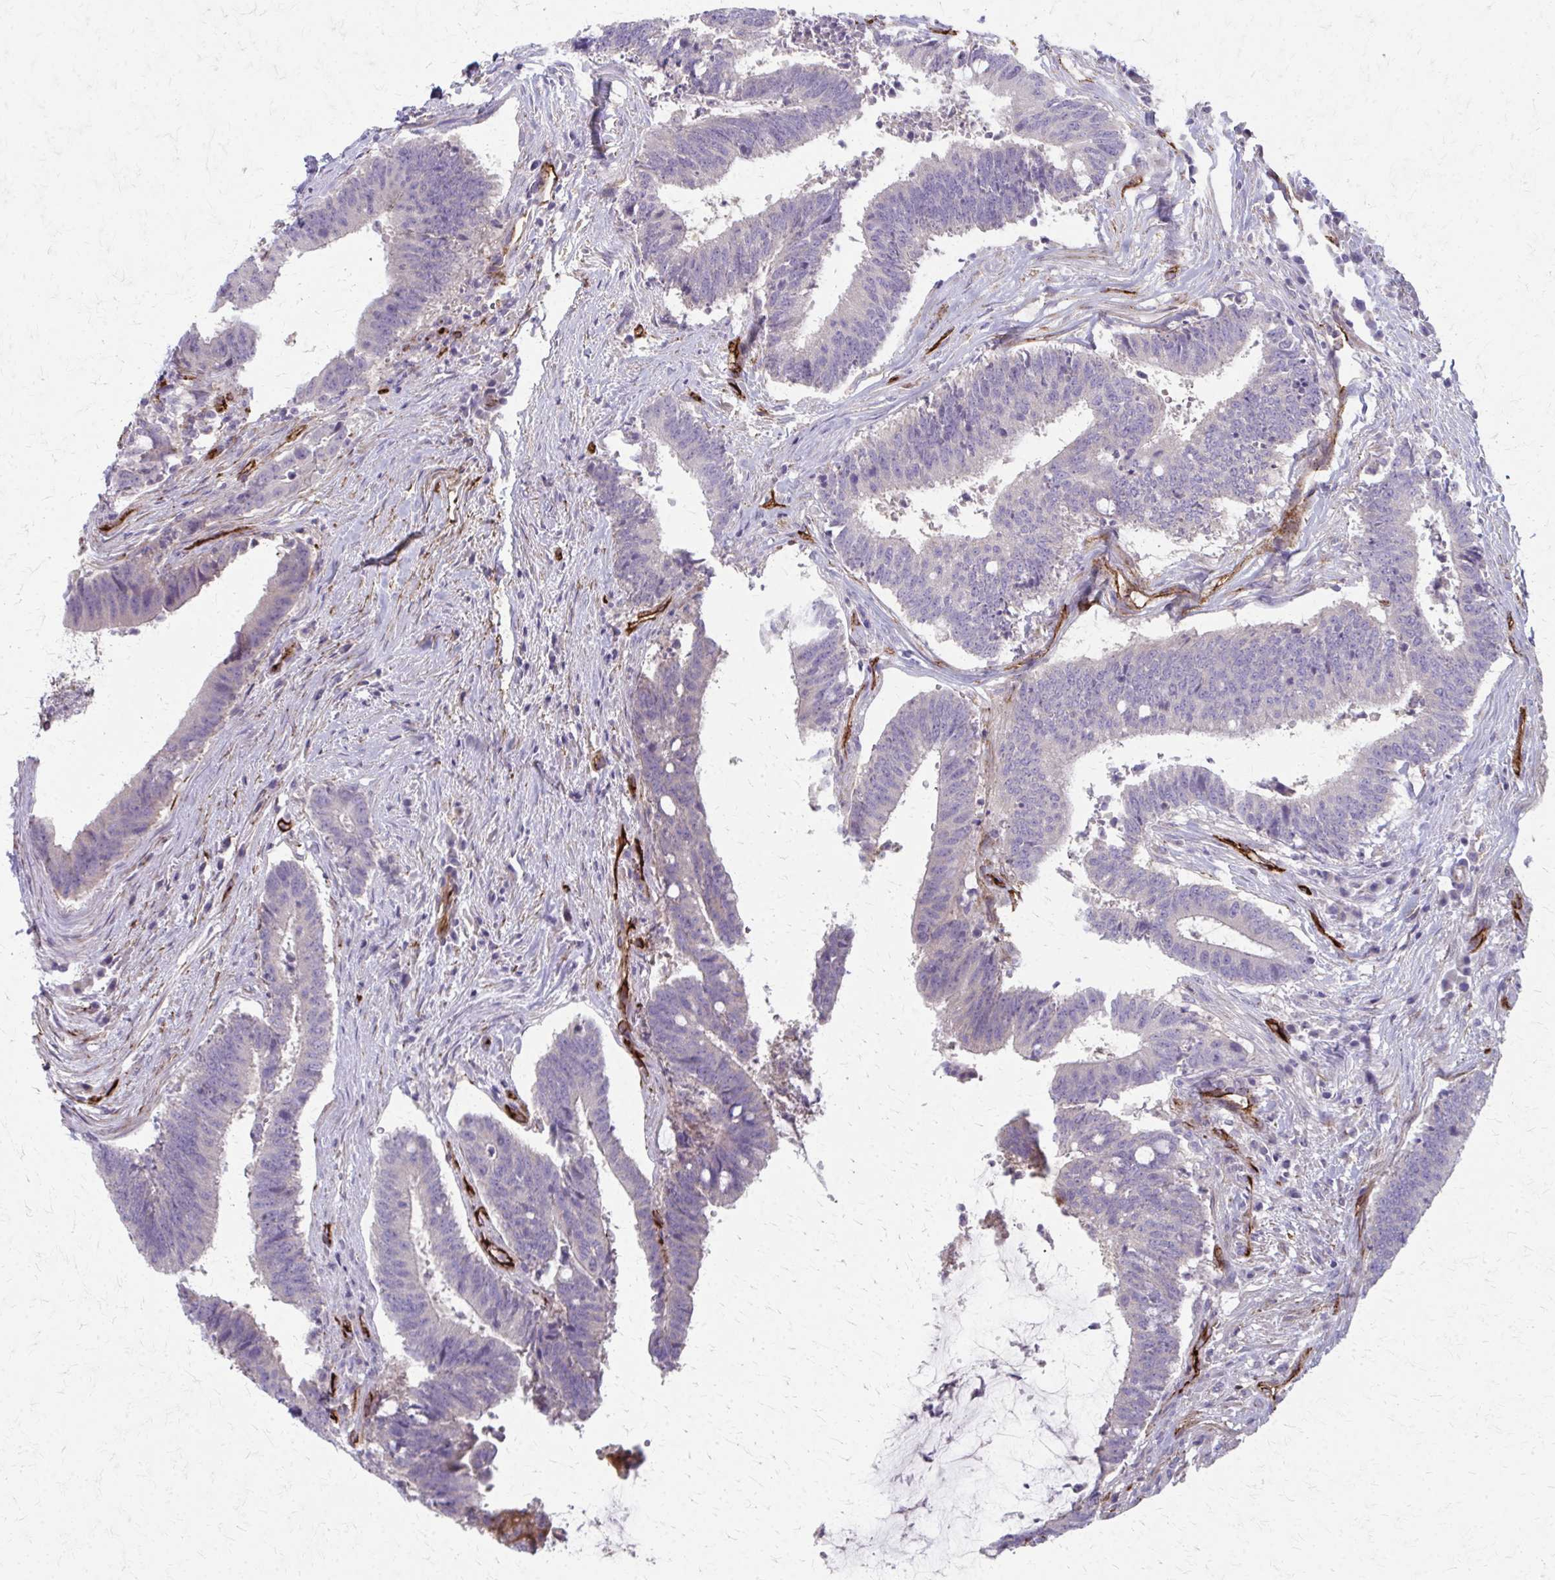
{"staining": {"intensity": "negative", "quantity": "none", "location": "none"}, "tissue": "colorectal cancer", "cell_type": "Tumor cells", "image_type": "cancer", "snomed": [{"axis": "morphology", "description": "Adenocarcinoma, NOS"}, {"axis": "topography", "description": "Colon"}], "caption": "A high-resolution image shows IHC staining of adenocarcinoma (colorectal), which exhibits no significant expression in tumor cells.", "gene": "ADIPOQ", "patient": {"sex": "female", "age": 43}}